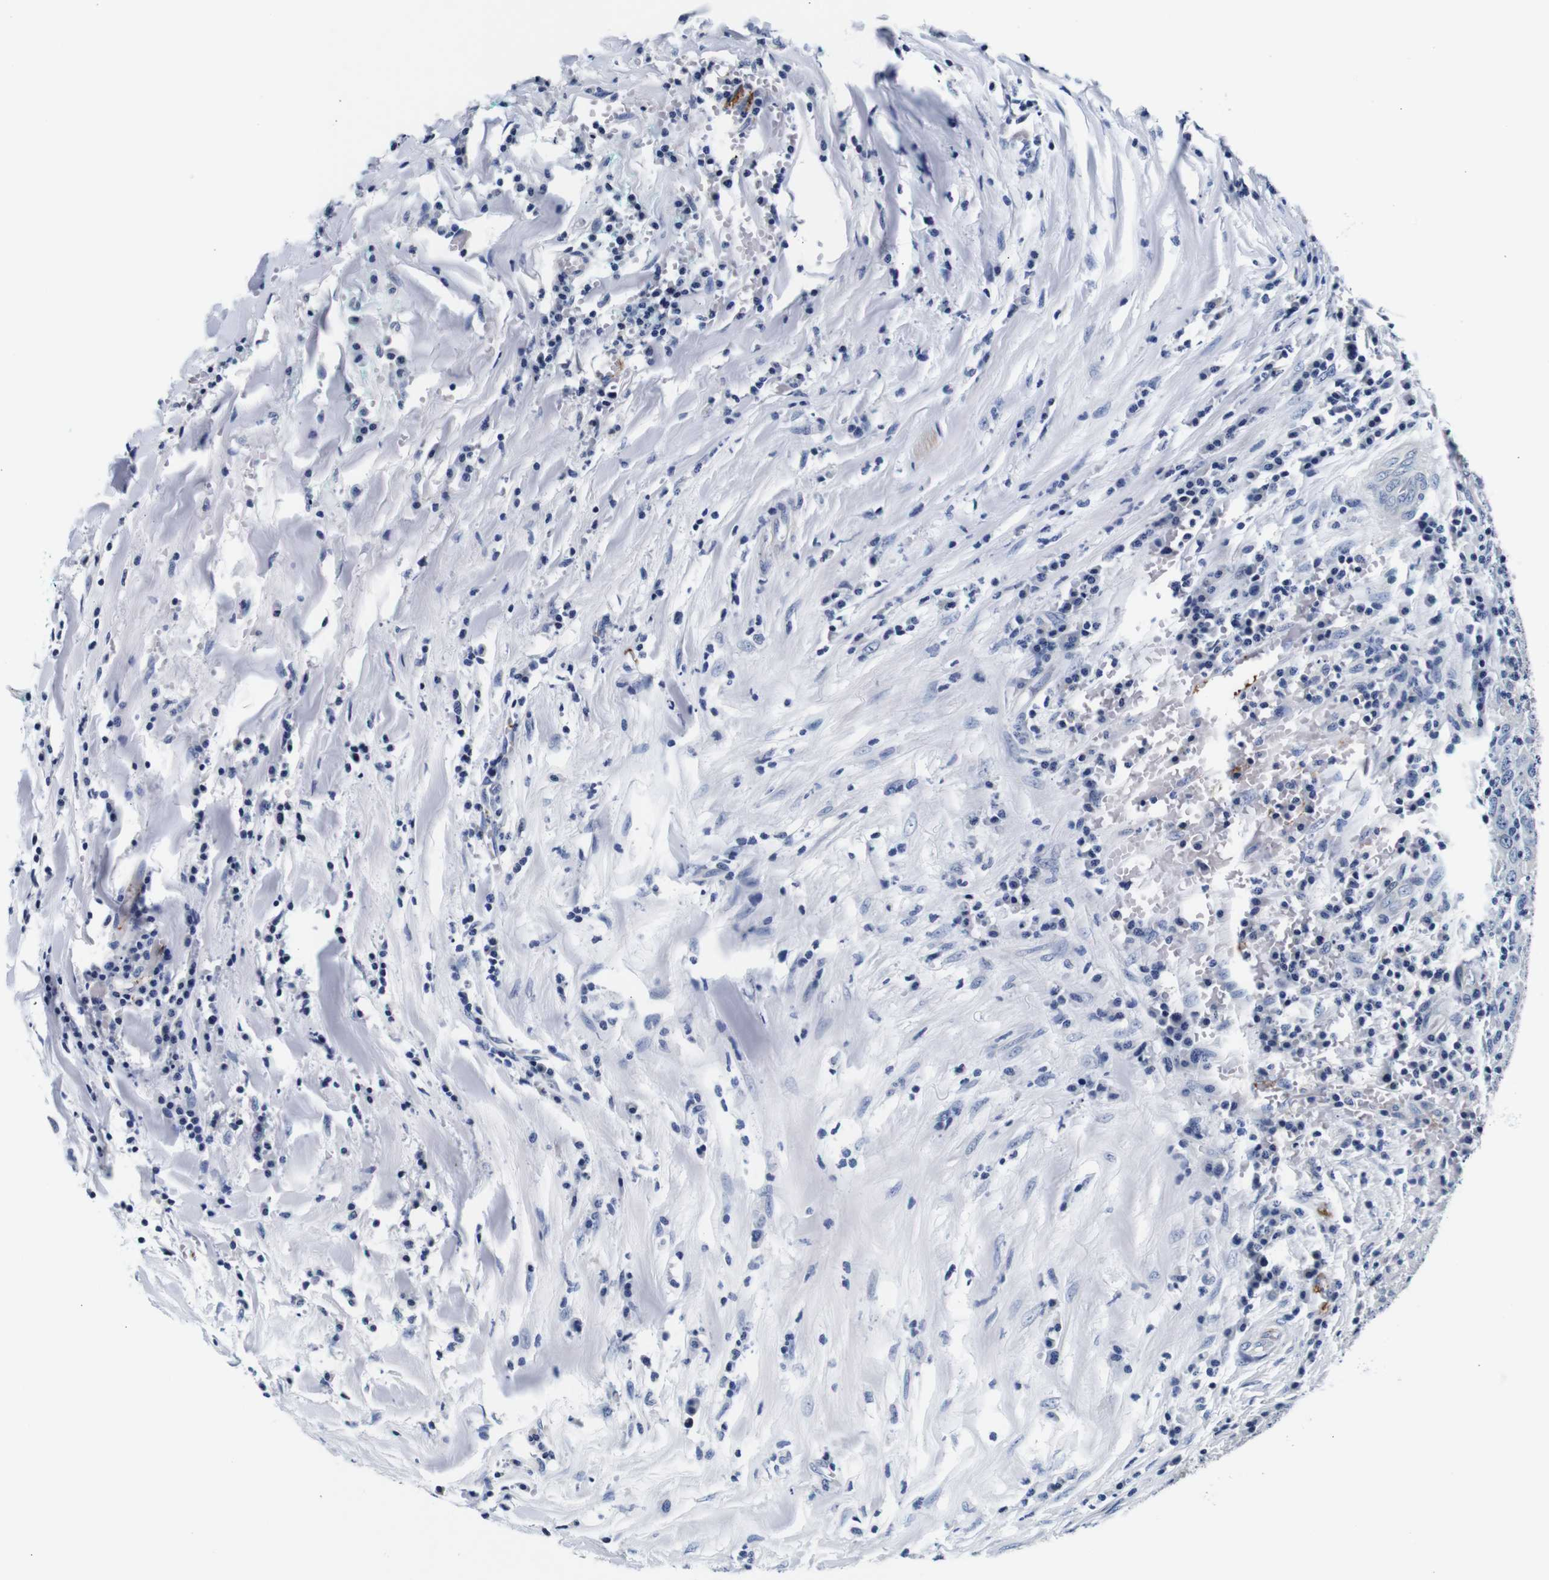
{"staining": {"intensity": "negative", "quantity": "none", "location": "none"}, "tissue": "head and neck cancer", "cell_type": "Tumor cells", "image_type": "cancer", "snomed": [{"axis": "morphology", "description": "Adenocarcinoma, NOS"}, {"axis": "topography", "description": "Salivary gland"}, {"axis": "topography", "description": "Head-Neck"}], "caption": "DAB (3,3'-diaminobenzidine) immunohistochemical staining of head and neck cancer (adenocarcinoma) exhibits no significant expression in tumor cells.", "gene": "GP1BA", "patient": {"sex": "female", "age": 65}}